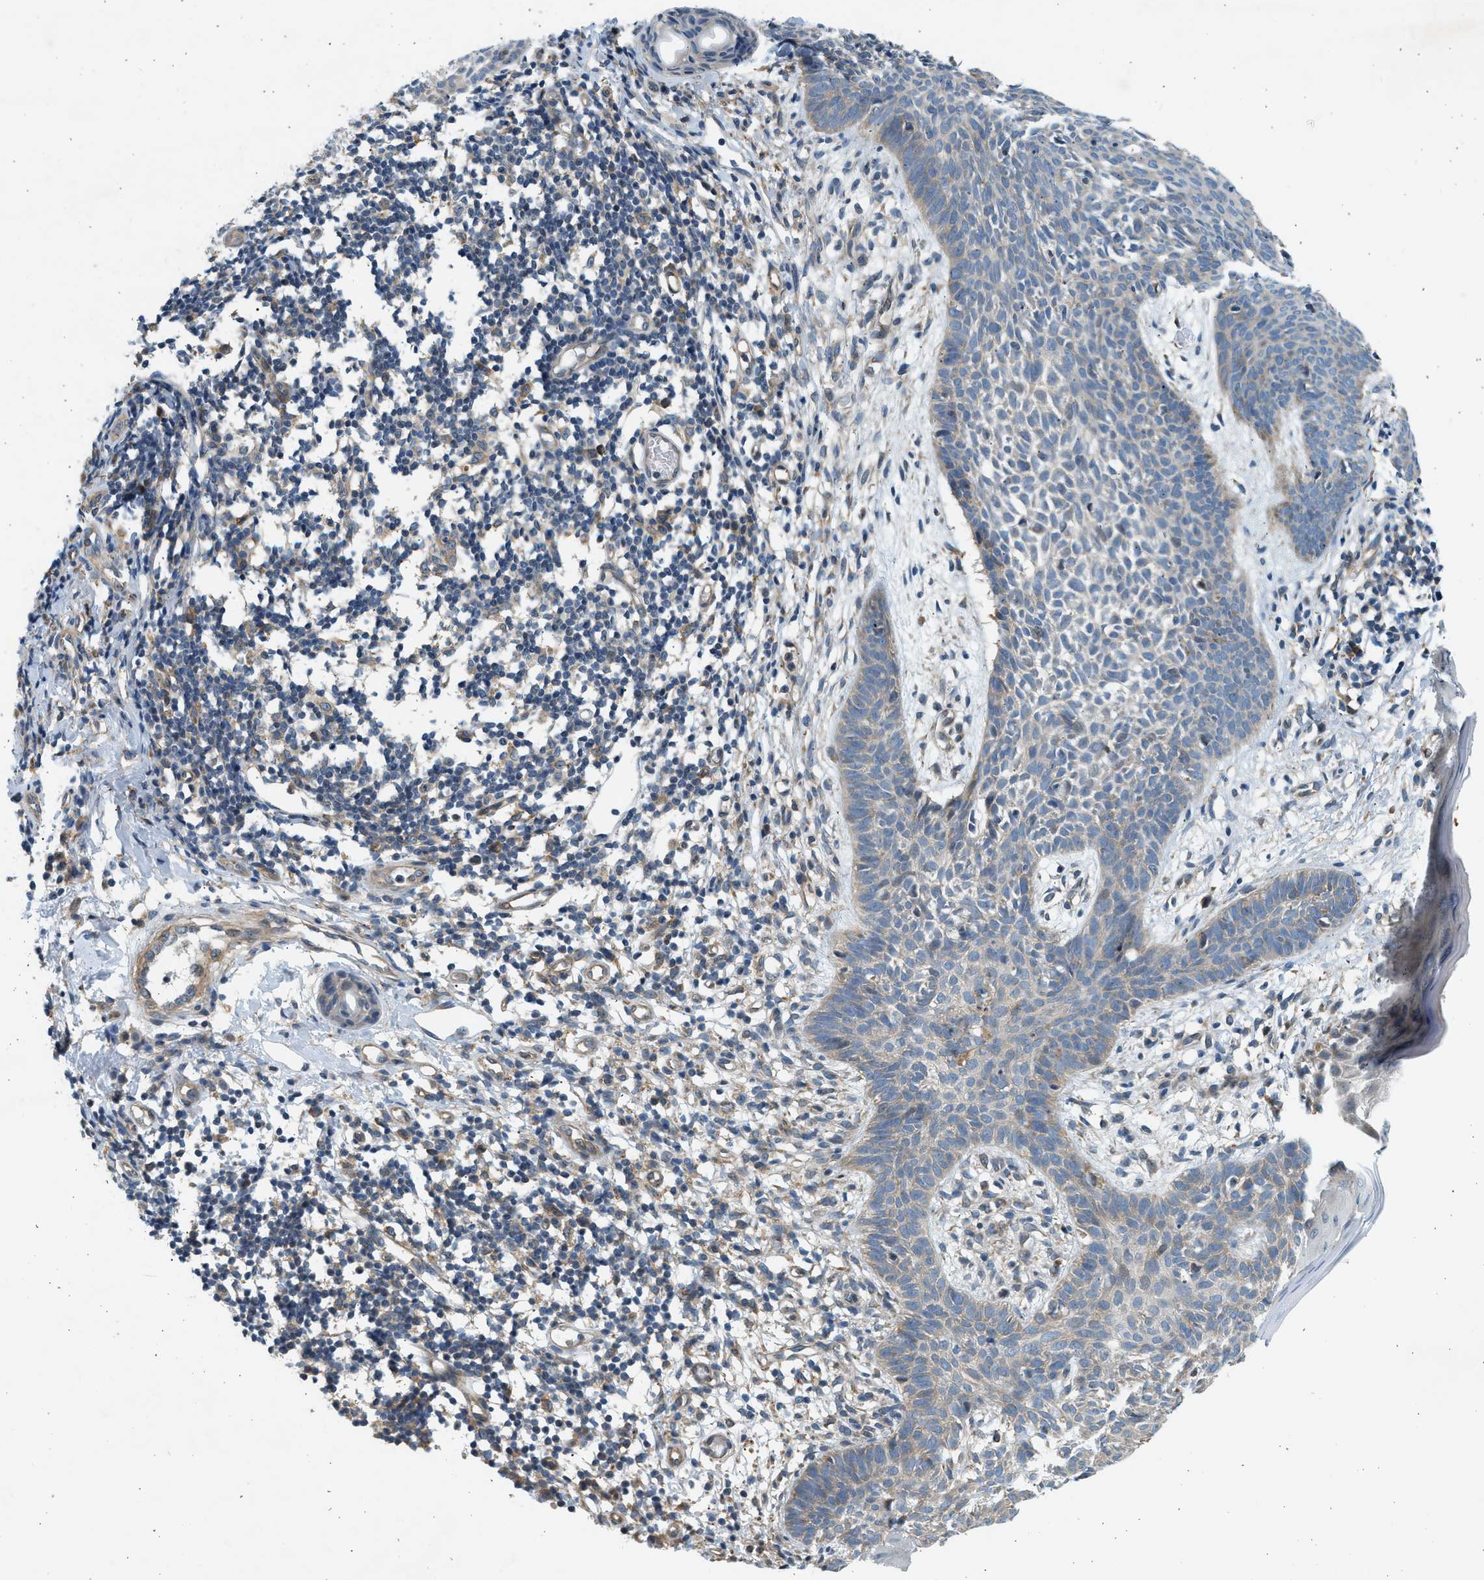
{"staining": {"intensity": "weak", "quantity": "<25%", "location": "cytoplasmic/membranous"}, "tissue": "skin cancer", "cell_type": "Tumor cells", "image_type": "cancer", "snomed": [{"axis": "morphology", "description": "Basal cell carcinoma"}, {"axis": "topography", "description": "Skin"}], "caption": "Human skin cancer (basal cell carcinoma) stained for a protein using immunohistochemistry (IHC) shows no positivity in tumor cells.", "gene": "KDELR2", "patient": {"sex": "male", "age": 60}}